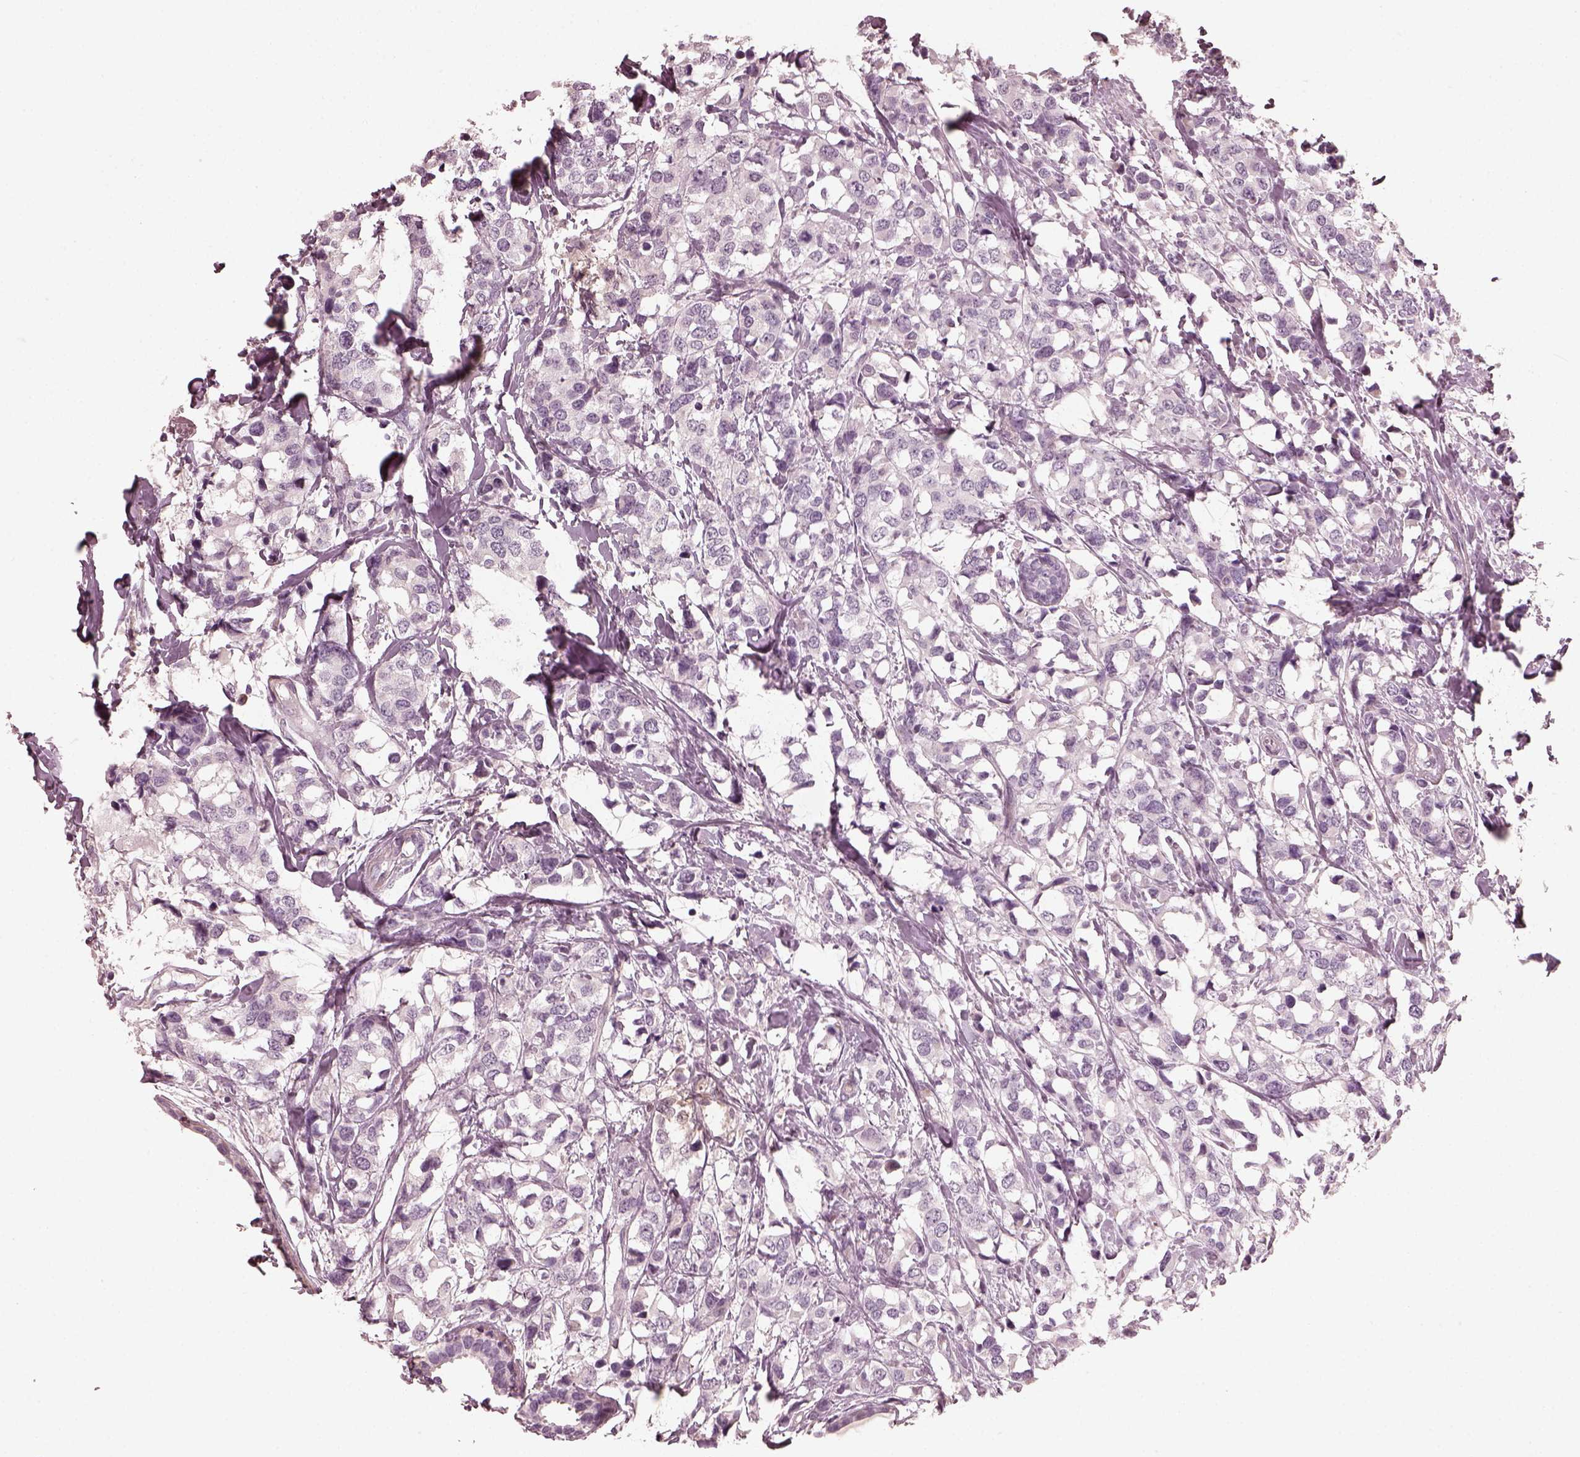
{"staining": {"intensity": "negative", "quantity": "none", "location": "none"}, "tissue": "breast cancer", "cell_type": "Tumor cells", "image_type": "cancer", "snomed": [{"axis": "morphology", "description": "Lobular carcinoma"}, {"axis": "topography", "description": "Breast"}], "caption": "An immunohistochemistry micrograph of lobular carcinoma (breast) is shown. There is no staining in tumor cells of lobular carcinoma (breast).", "gene": "OPTC", "patient": {"sex": "female", "age": 59}}